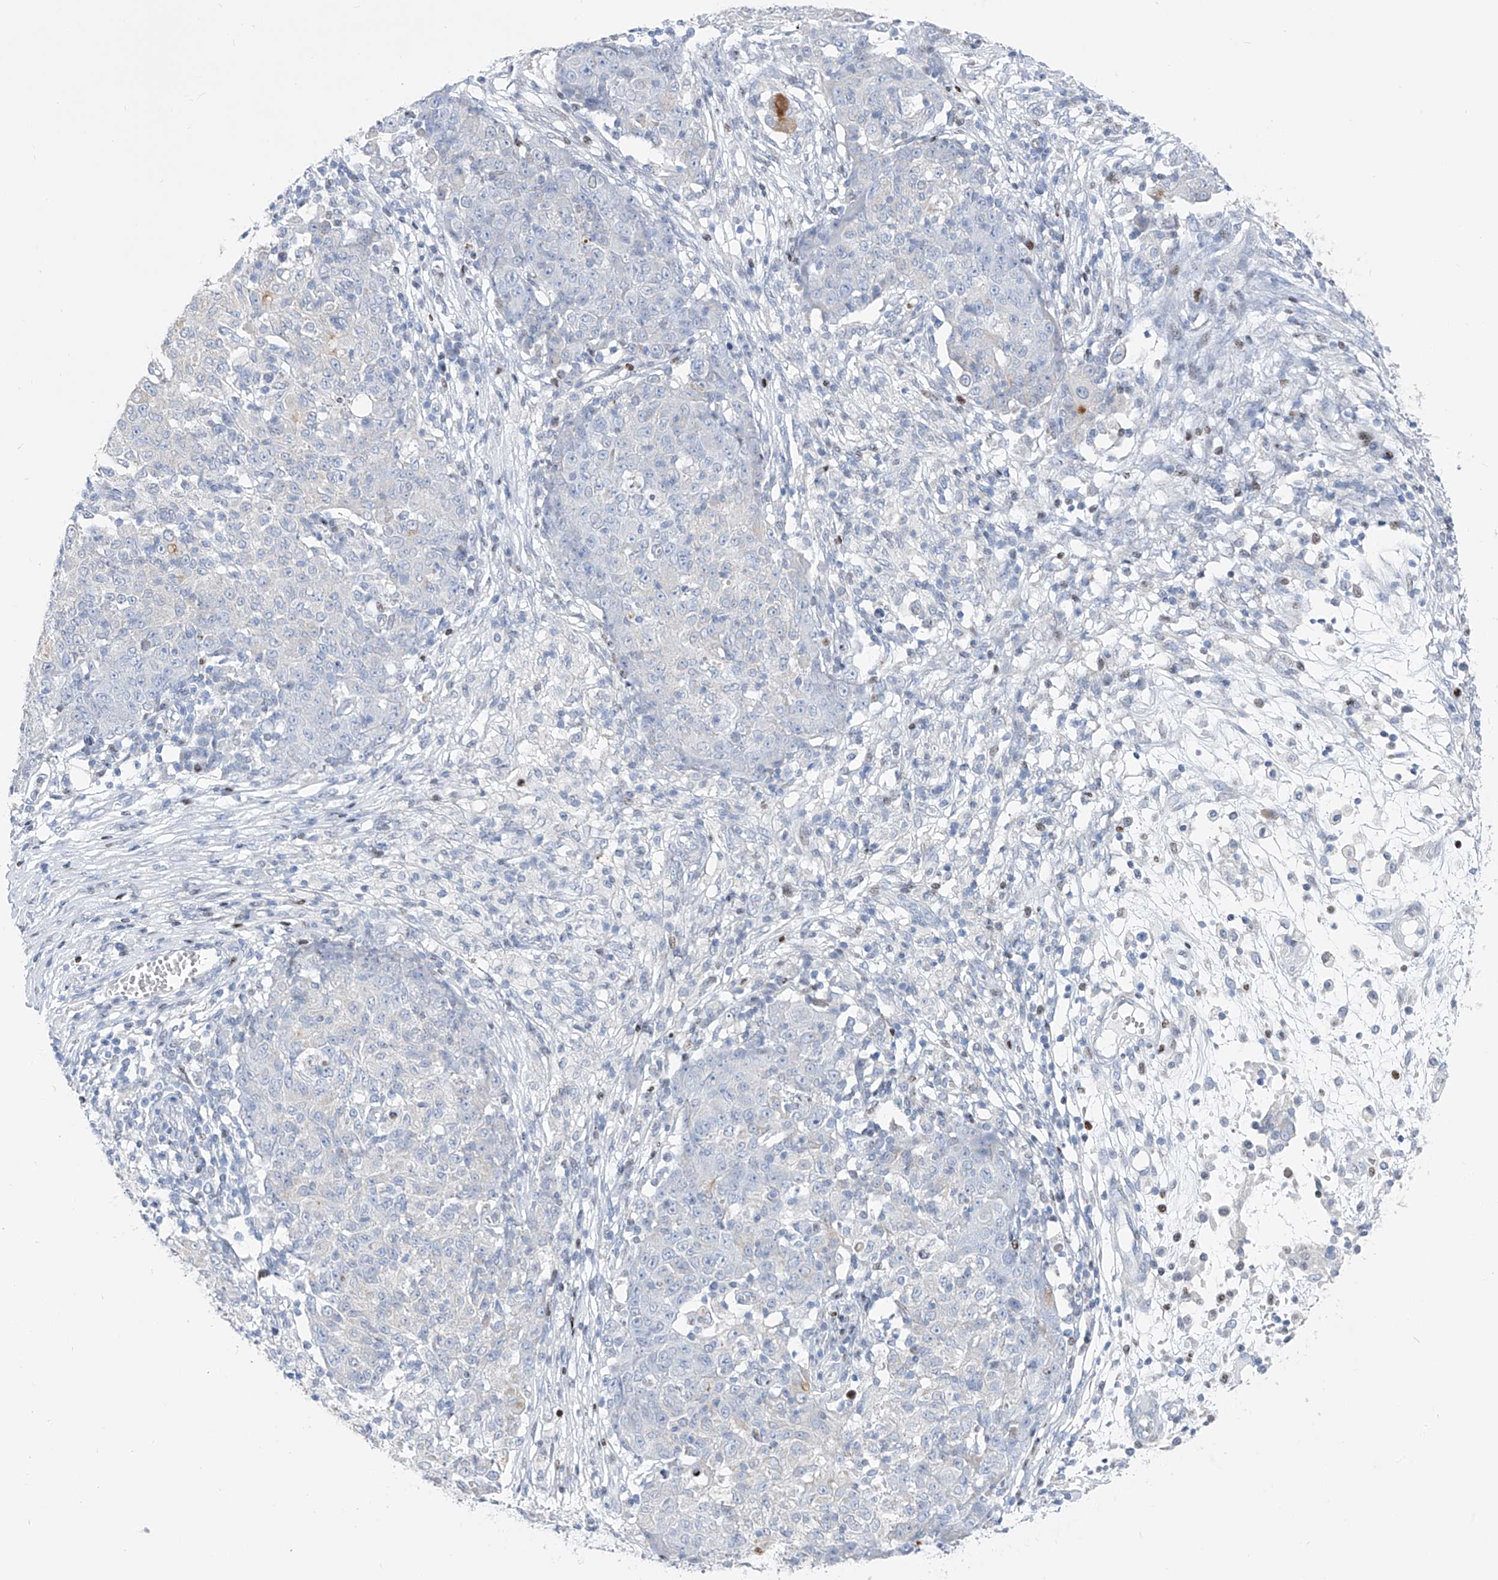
{"staining": {"intensity": "negative", "quantity": "none", "location": "none"}, "tissue": "ovarian cancer", "cell_type": "Tumor cells", "image_type": "cancer", "snomed": [{"axis": "morphology", "description": "Carcinoma, endometroid"}, {"axis": "topography", "description": "Ovary"}], "caption": "This is a histopathology image of IHC staining of ovarian endometroid carcinoma, which shows no expression in tumor cells.", "gene": "FRS3", "patient": {"sex": "female", "age": 42}}